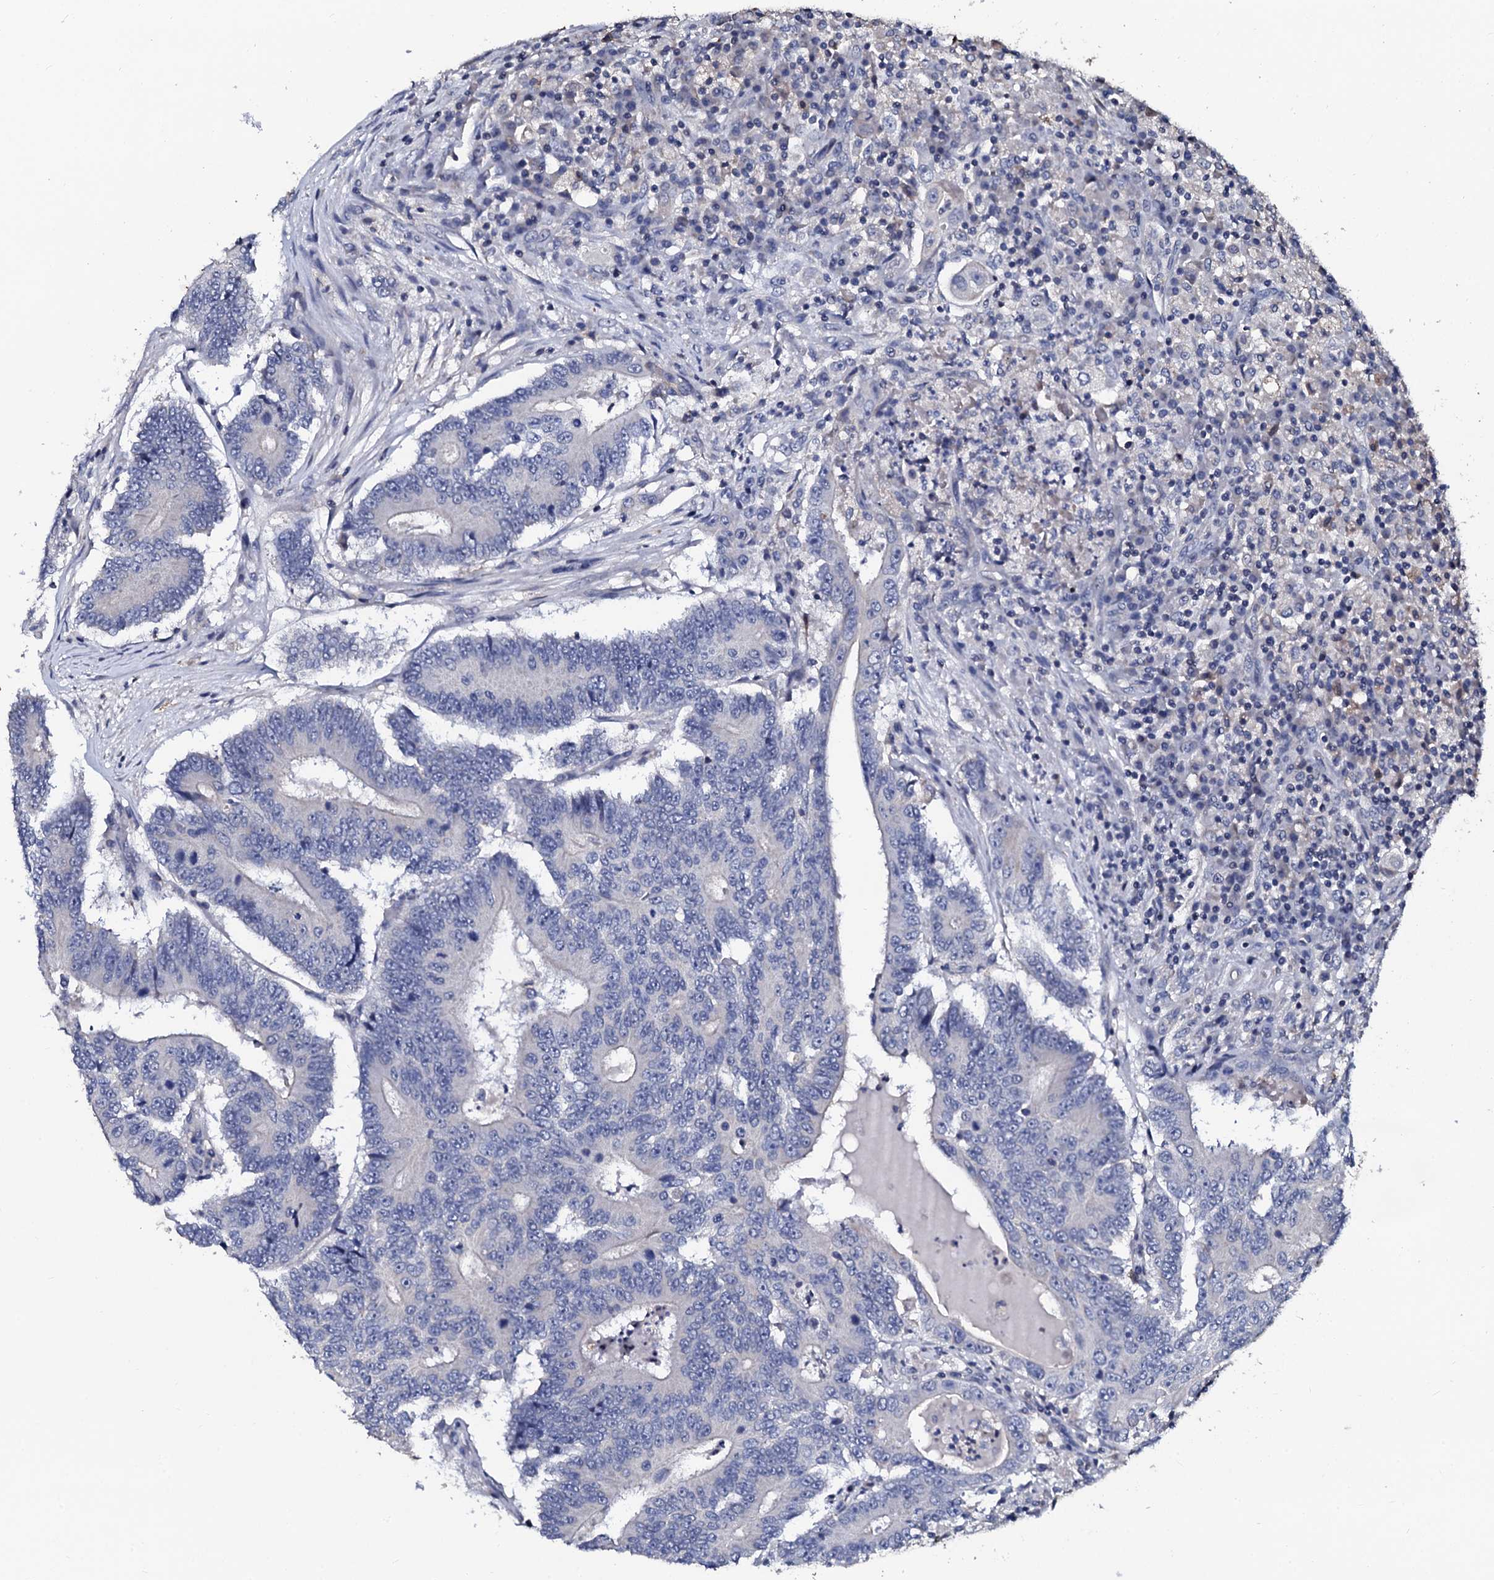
{"staining": {"intensity": "negative", "quantity": "none", "location": "none"}, "tissue": "colorectal cancer", "cell_type": "Tumor cells", "image_type": "cancer", "snomed": [{"axis": "morphology", "description": "Adenocarcinoma, NOS"}, {"axis": "topography", "description": "Colon"}], "caption": "Adenocarcinoma (colorectal) stained for a protein using IHC reveals no staining tumor cells.", "gene": "SLC37A4", "patient": {"sex": "male", "age": 83}}